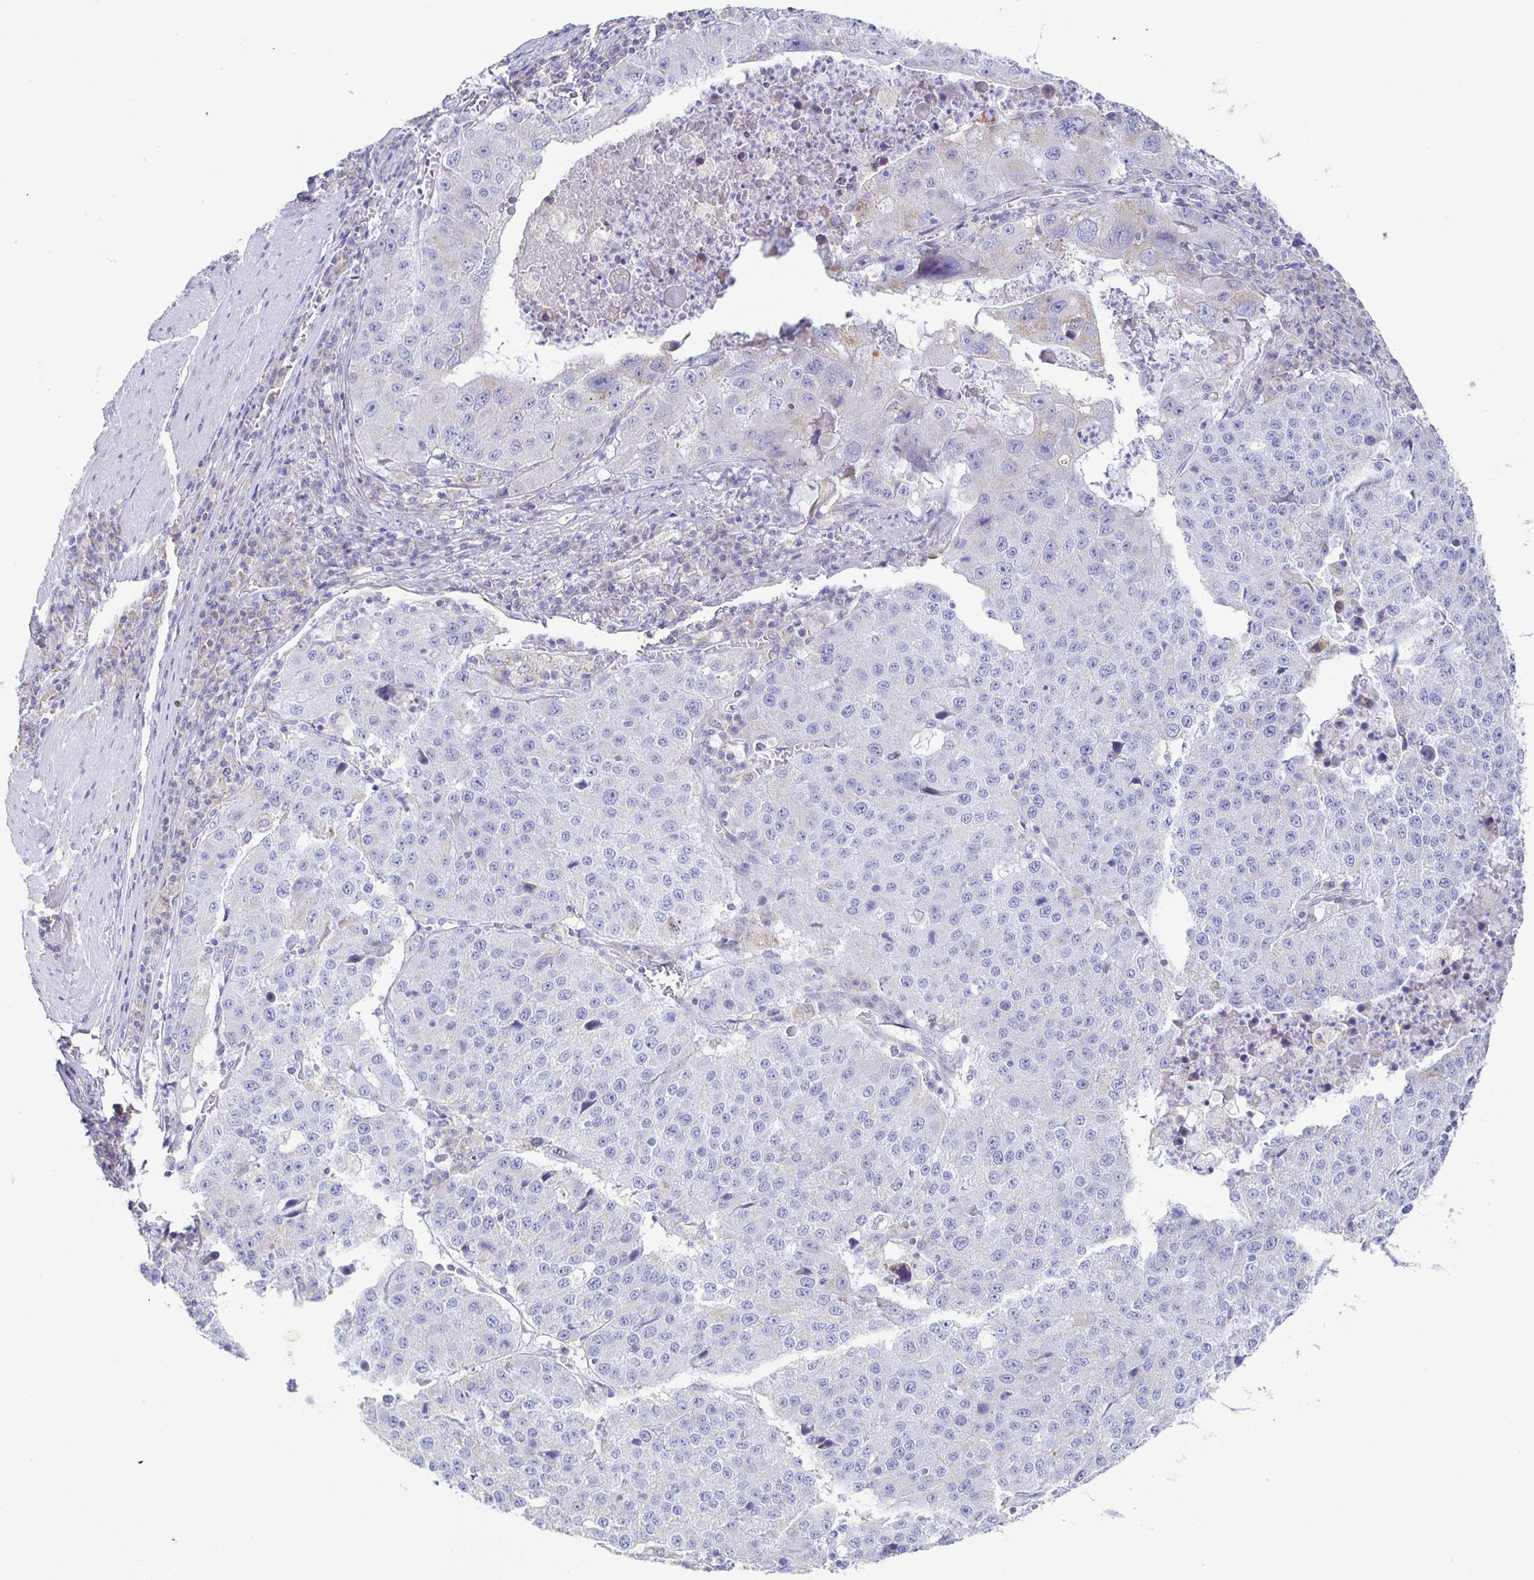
{"staining": {"intensity": "negative", "quantity": "none", "location": "none"}, "tissue": "stomach cancer", "cell_type": "Tumor cells", "image_type": "cancer", "snomed": [{"axis": "morphology", "description": "Adenocarcinoma, NOS"}, {"axis": "topography", "description": "Stomach"}], "caption": "Immunohistochemistry (IHC) photomicrograph of neoplastic tissue: stomach cancer stained with DAB shows no significant protein expression in tumor cells.", "gene": "SYNGR4", "patient": {"sex": "male", "age": 71}}